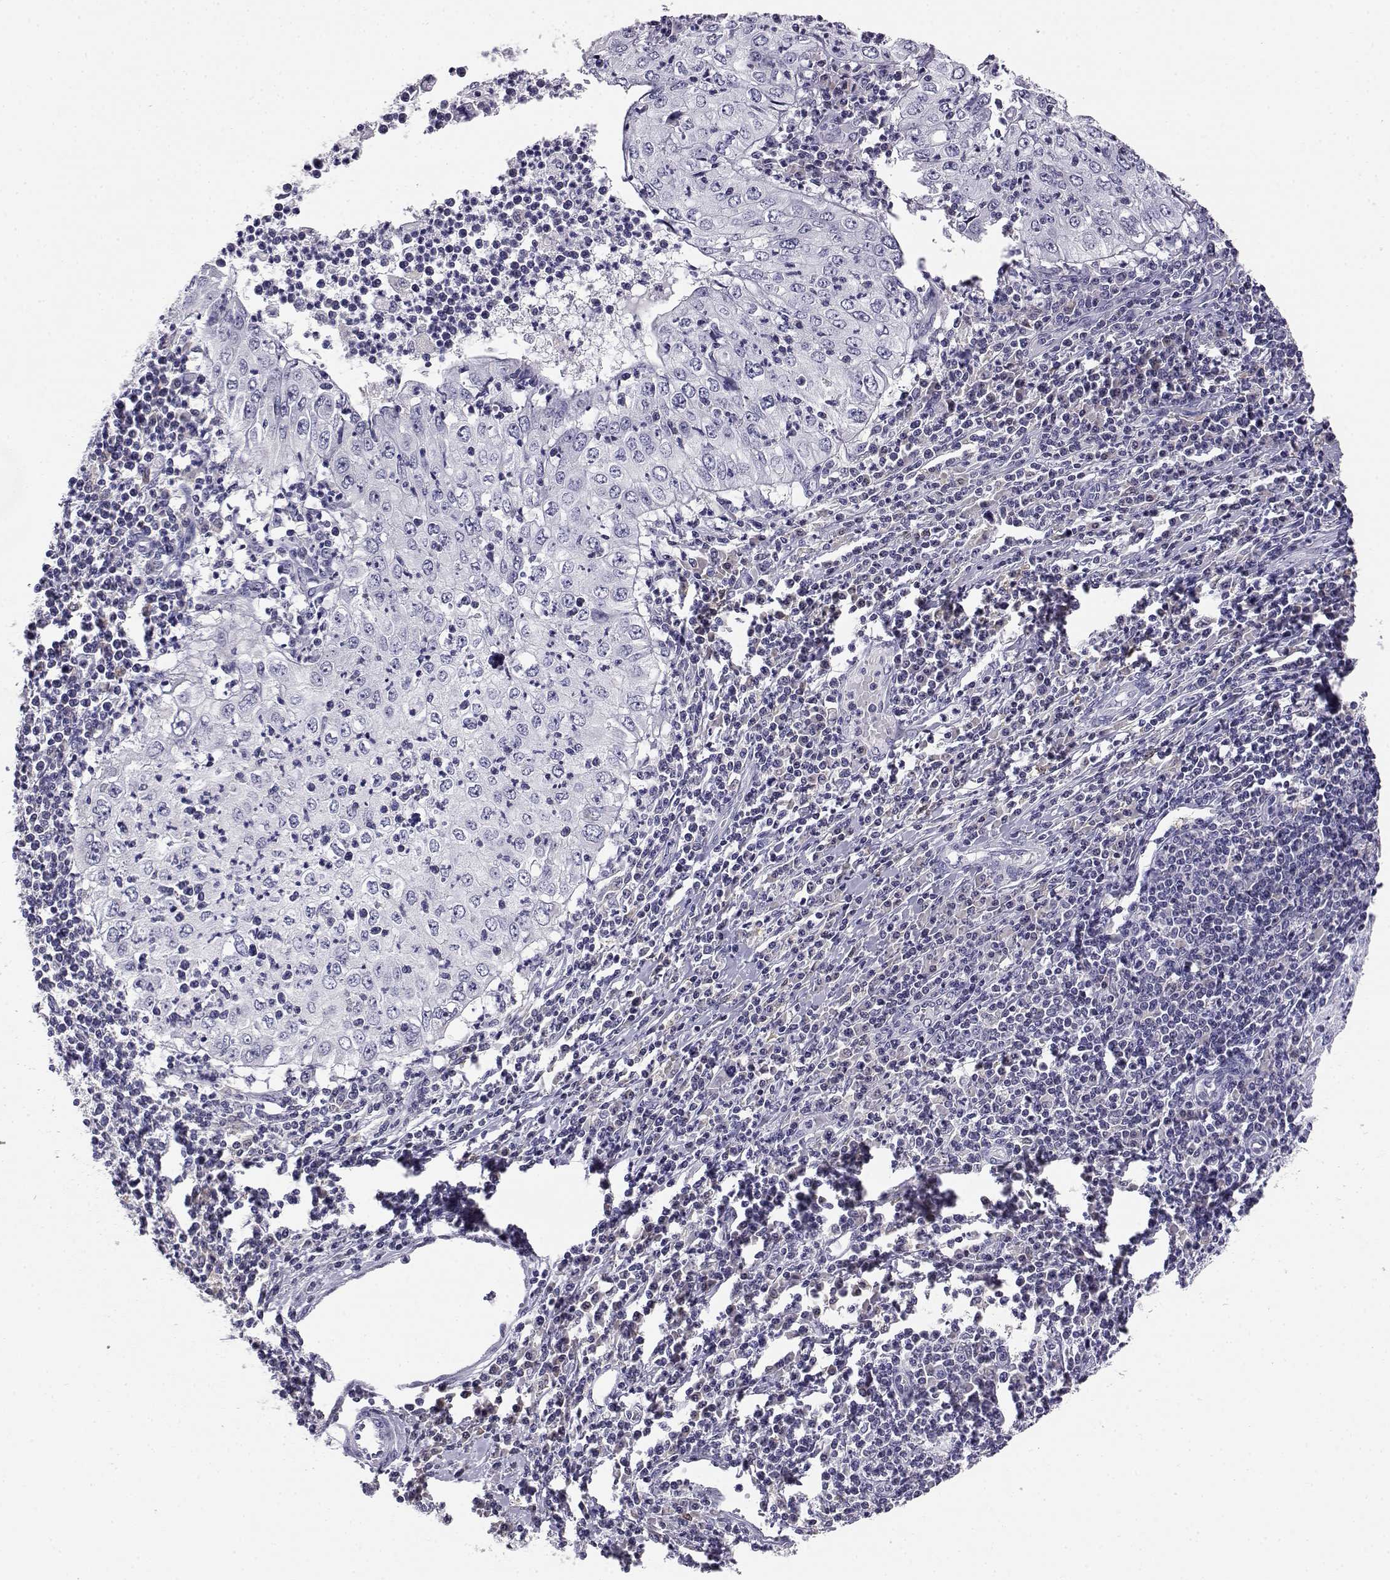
{"staining": {"intensity": "negative", "quantity": "none", "location": "none"}, "tissue": "cervical cancer", "cell_type": "Tumor cells", "image_type": "cancer", "snomed": [{"axis": "morphology", "description": "Squamous cell carcinoma, NOS"}, {"axis": "topography", "description": "Cervix"}], "caption": "This histopathology image is of cervical cancer (squamous cell carcinoma) stained with immunohistochemistry (IHC) to label a protein in brown with the nuclei are counter-stained blue. There is no expression in tumor cells. (Brightfield microscopy of DAB (3,3'-diaminobenzidine) immunohistochemistry at high magnification).", "gene": "AKR1B1", "patient": {"sex": "female", "age": 24}}